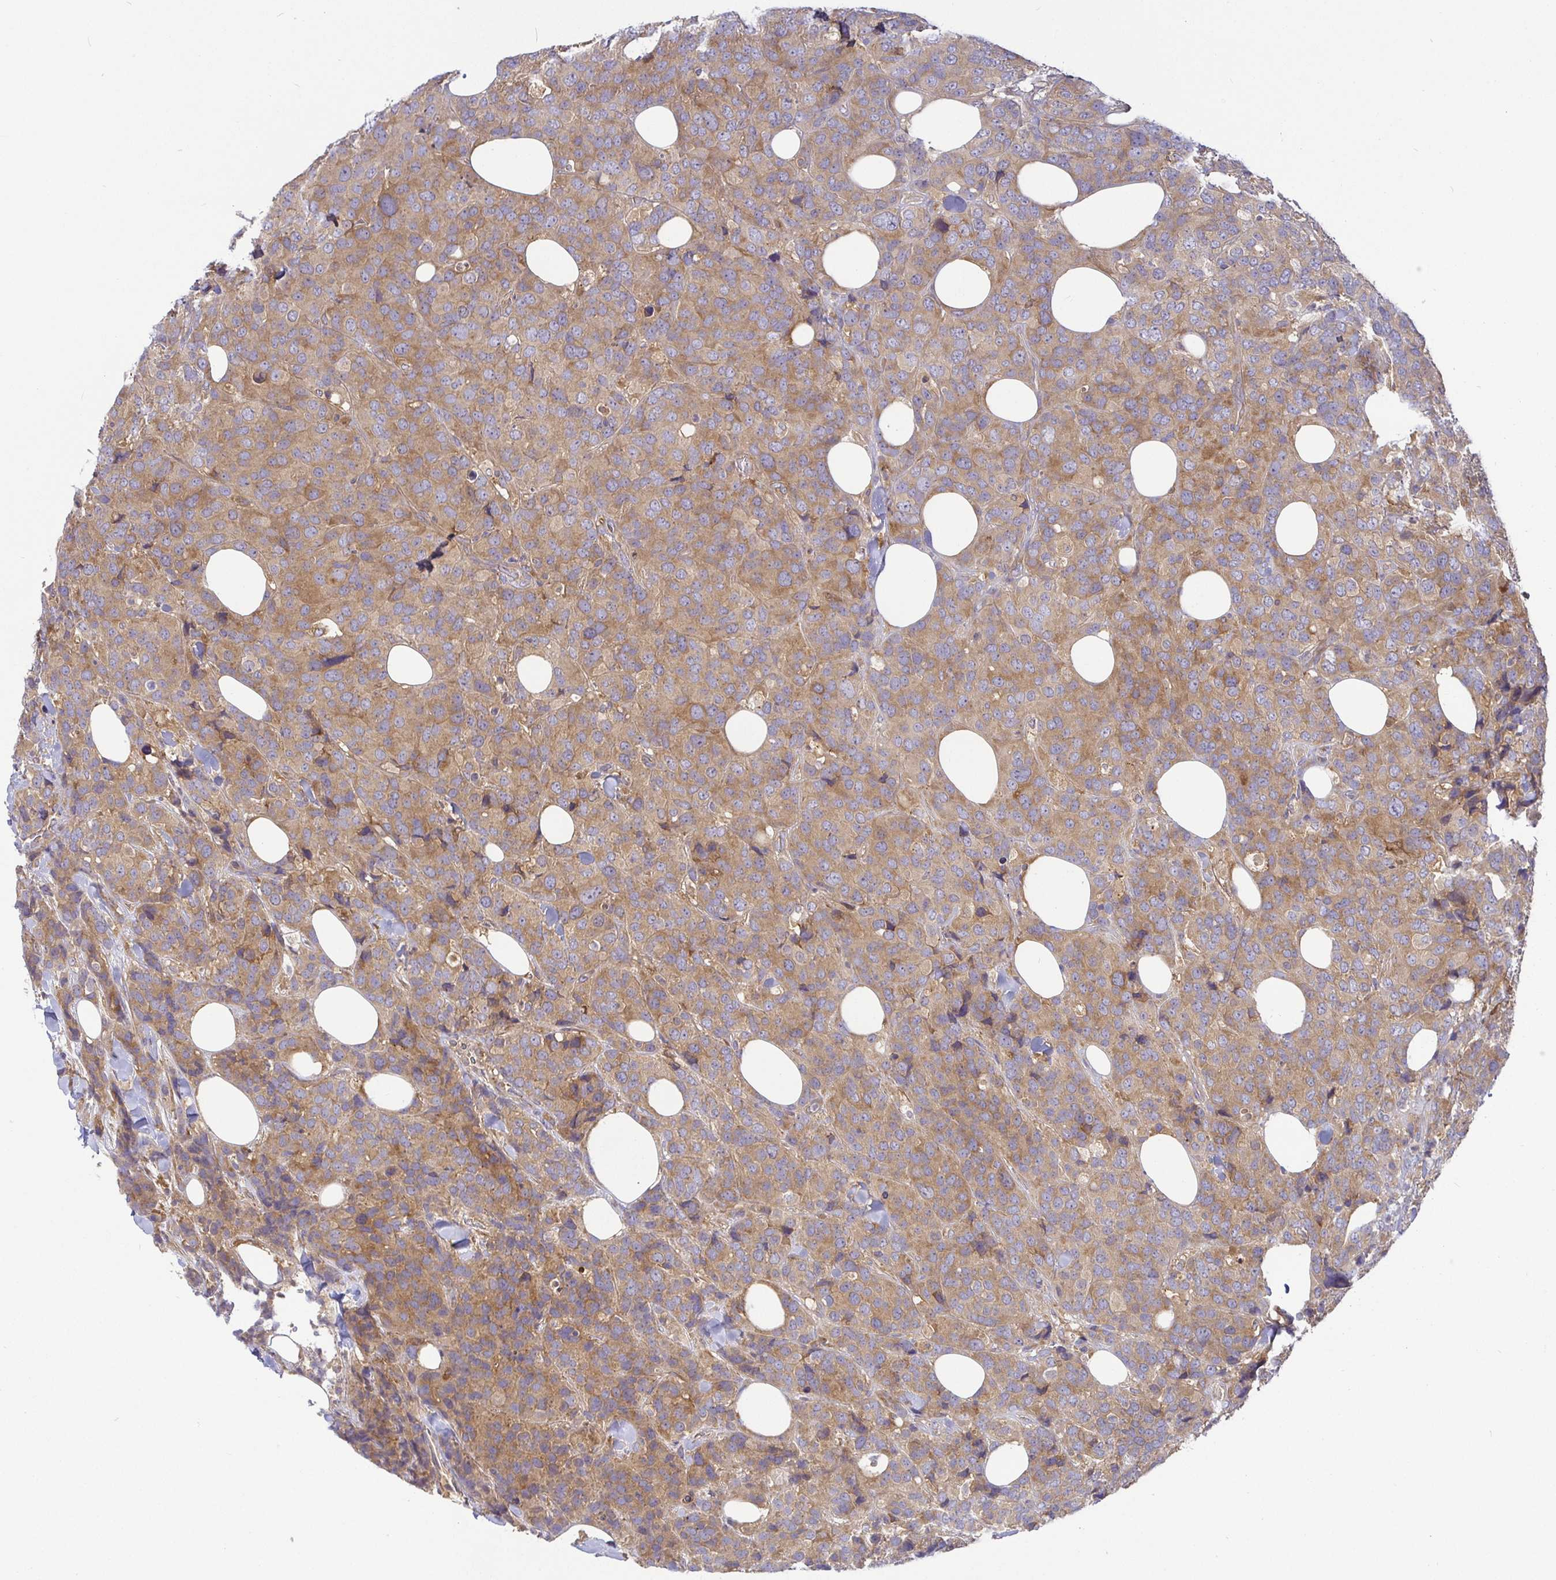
{"staining": {"intensity": "moderate", "quantity": ">75%", "location": "cytoplasmic/membranous"}, "tissue": "breast cancer", "cell_type": "Tumor cells", "image_type": "cancer", "snomed": [{"axis": "morphology", "description": "Lobular carcinoma"}, {"axis": "topography", "description": "Breast"}], "caption": "Moderate cytoplasmic/membranous positivity is identified in approximately >75% of tumor cells in breast lobular carcinoma.", "gene": "SNX8", "patient": {"sex": "female", "age": 59}}